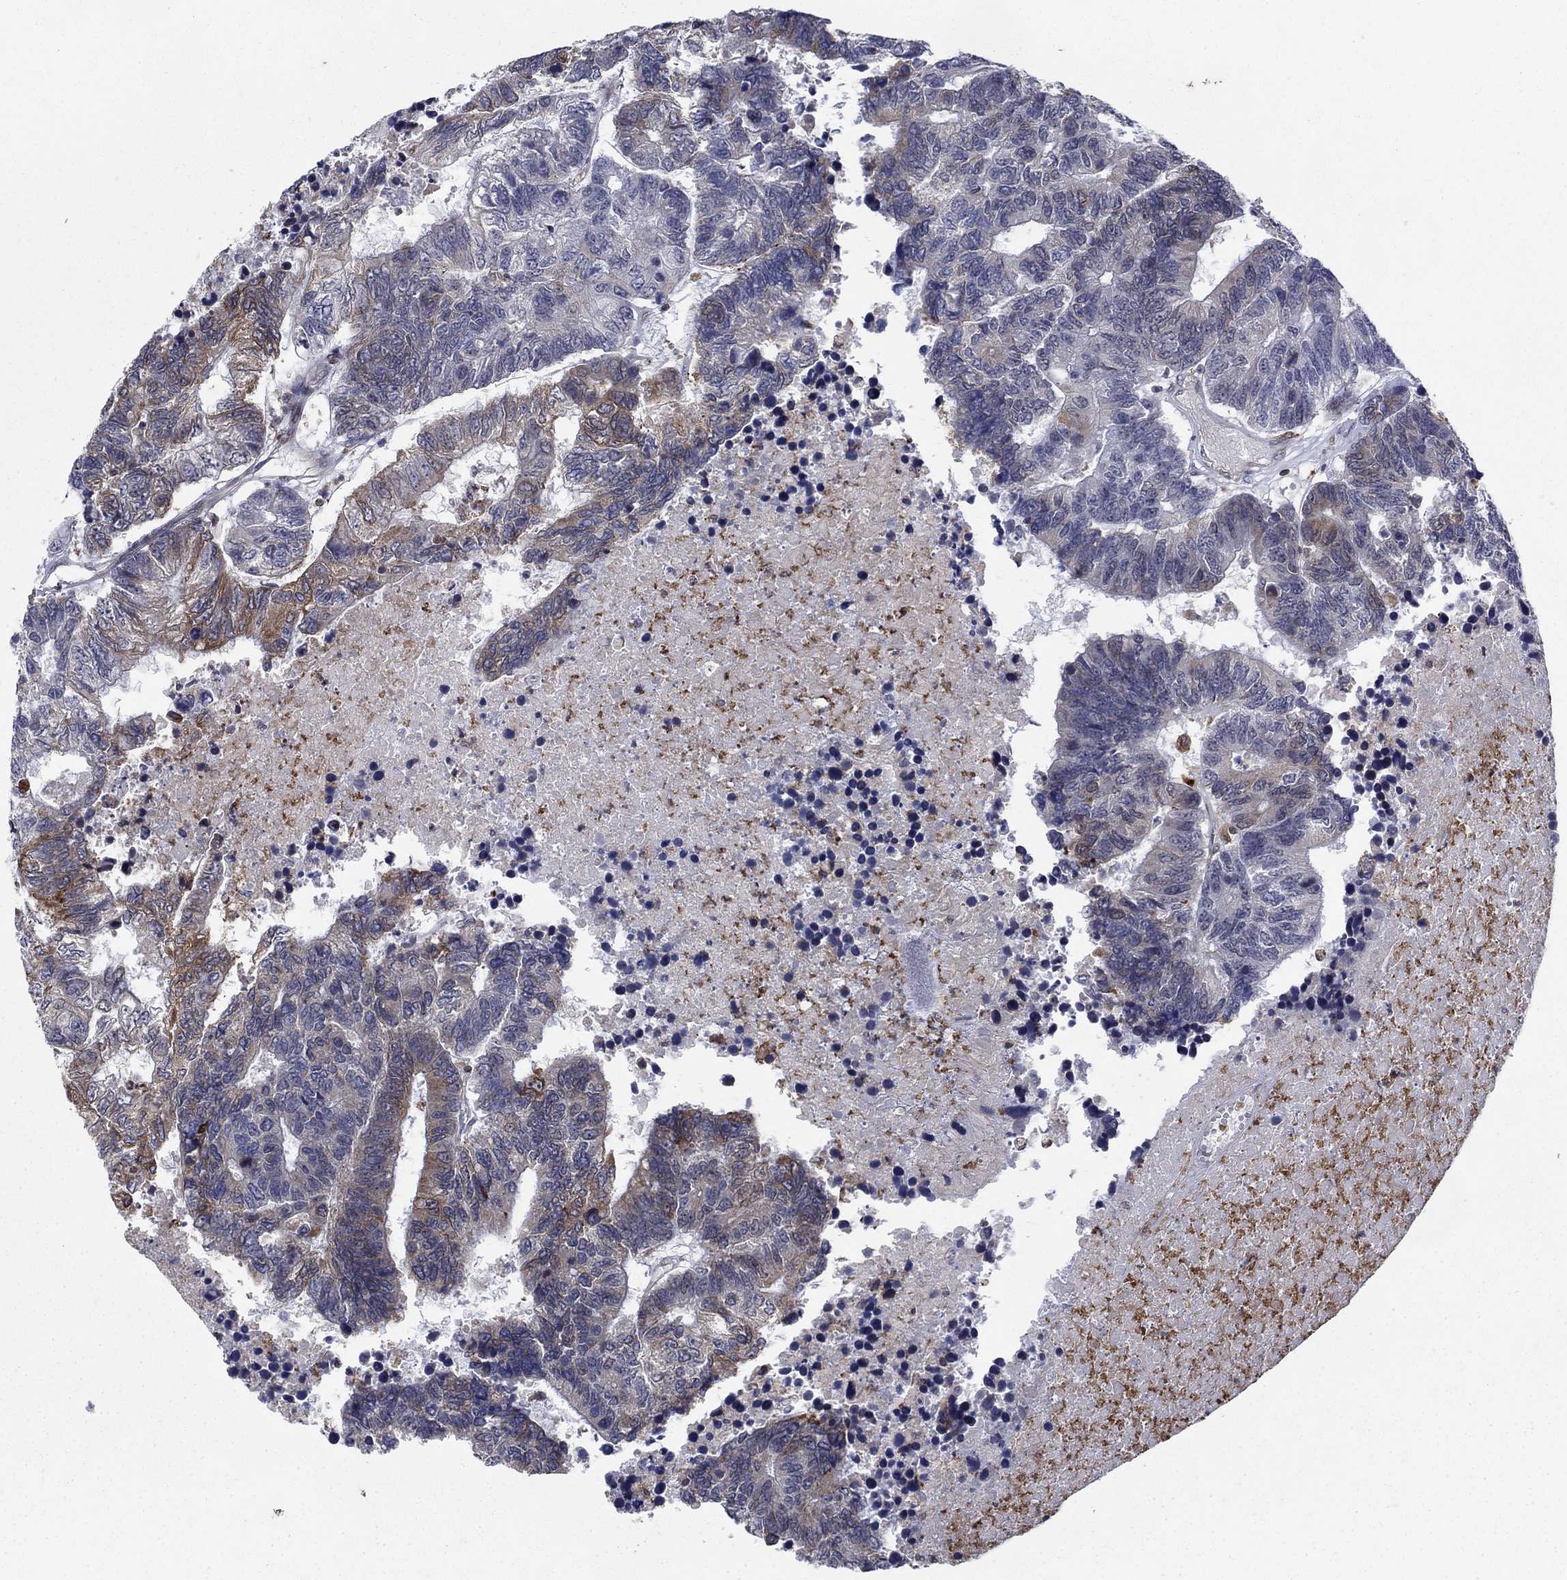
{"staining": {"intensity": "moderate", "quantity": "<25%", "location": "cytoplasmic/membranous"}, "tissue": "colorectal cancer", "cell_type": "Tumor cells", "image_type": "cancer", "snomed": [{"axis": "morphology", "description": "Adenocarcinoma, NOS"}, {"axis": "topography", "description": "Colon"}], "caption": "Colorectal adenocarcinoma tissue exhibits moderate cytoplasmic/membranous expression in approximately <25% of tumor cells, visualized by immunohistochemistry. (DAB (3,3'-diaminobenzidine) IHC, brown staining for protein, blue staining for nuclei).", "gene": "DHRS7", "patient": {"sex": "female", "age": 48}}